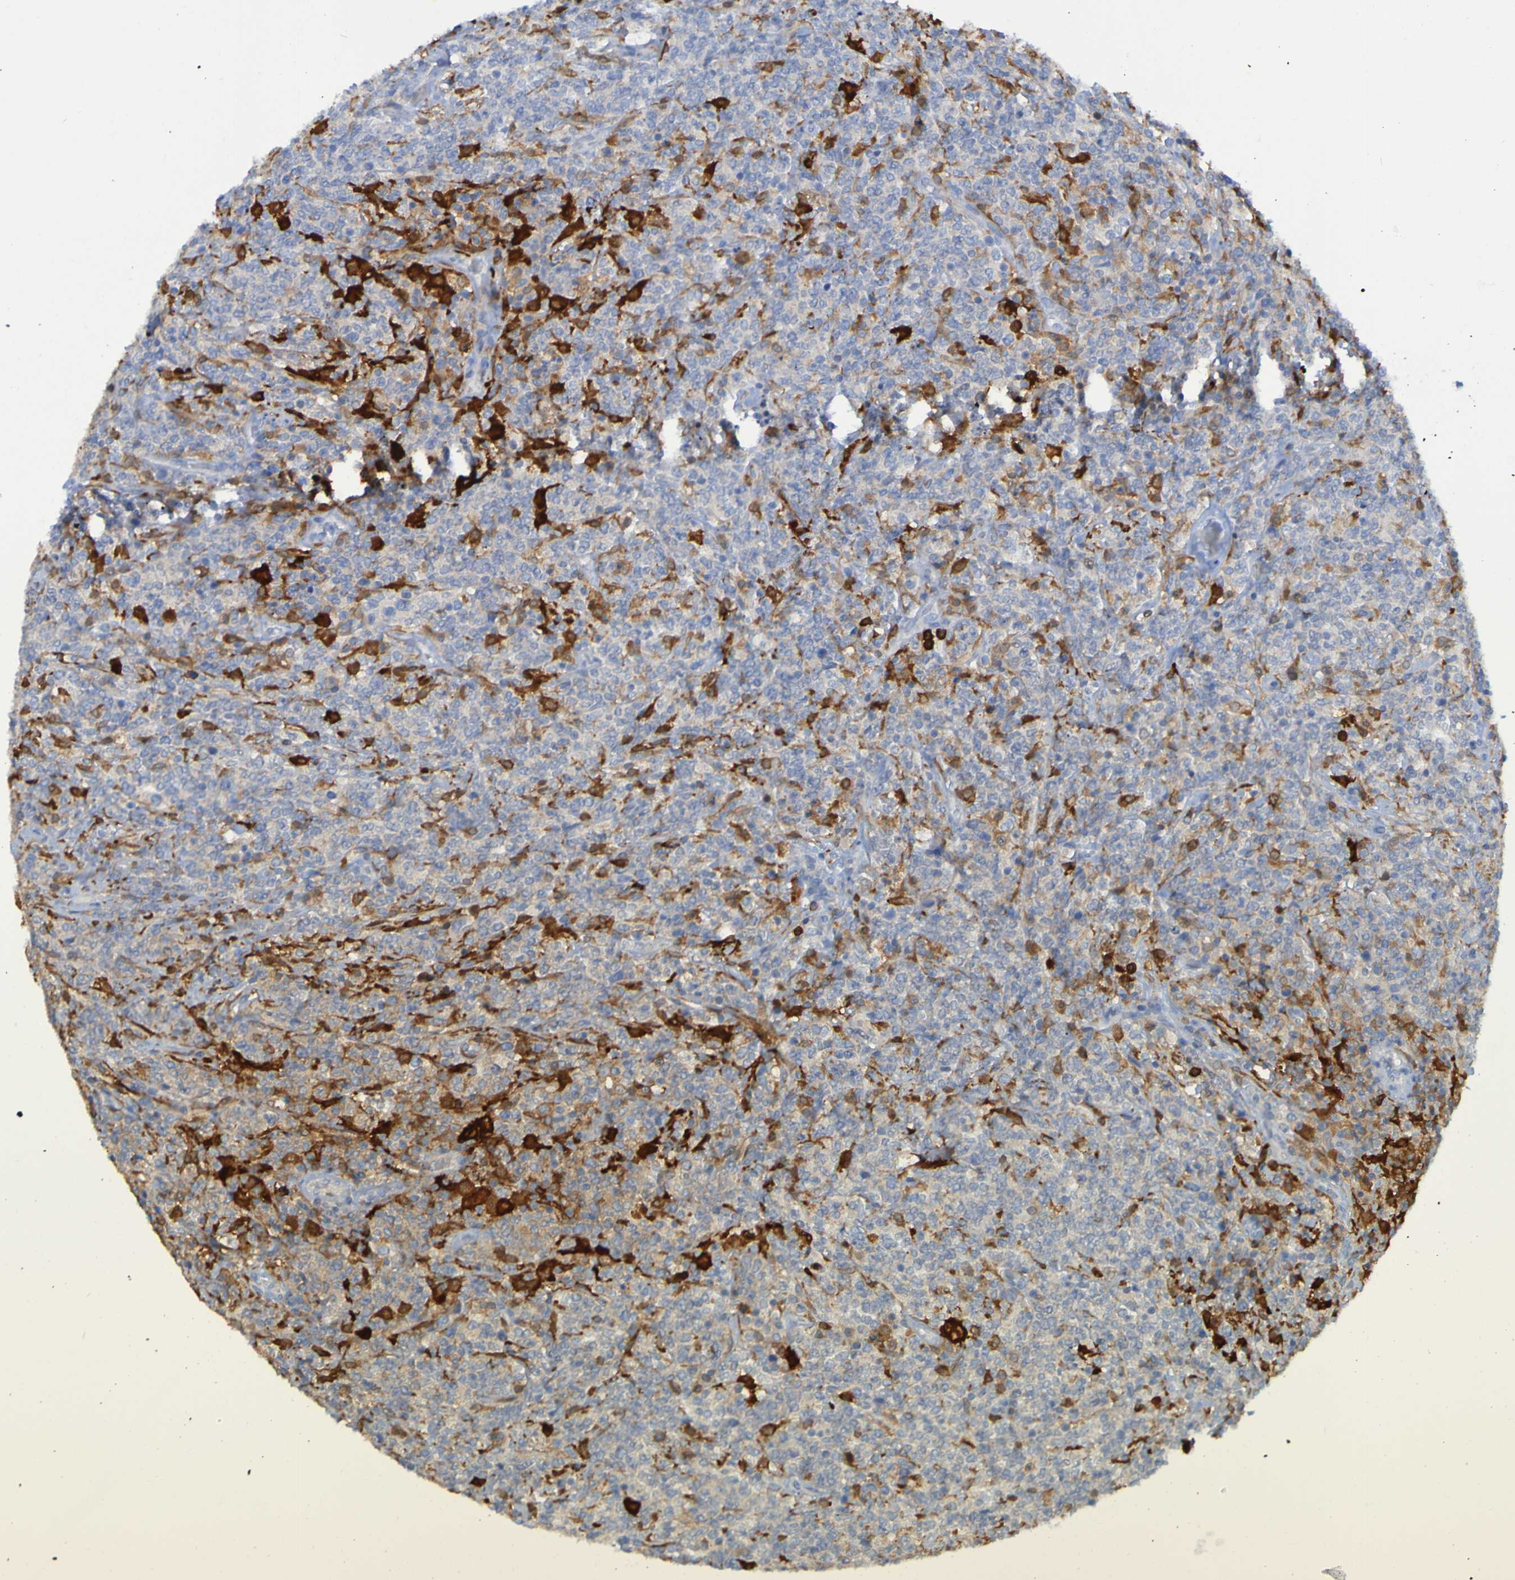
{"staining": {"intensity": "moderate", "quantity": "25%-75%", "location": "cytoplasmic/membranous"}, "tissue": "lymphoma", "cell_type": "Tumor cells", "image_type": "cancer", "snomed": [{"axis": "morphology", "description": "Malignant lymphoma, non-Hodgkin's type, High grade"}, {"axis": "topography", "description": "Soft tissue"}], "caption": "Immunohistochemistry (IHC) histopathology image of high-grade malignant lymphoma, non-Hodgkin's type stained for a protein (brown), which reveals medium levels of moderate cytoplasmic/membranous staining in approximately 25%-75% of tumor cells.", "gene": "MPPE1", "patient": {"sex": "male", "age": 18}}